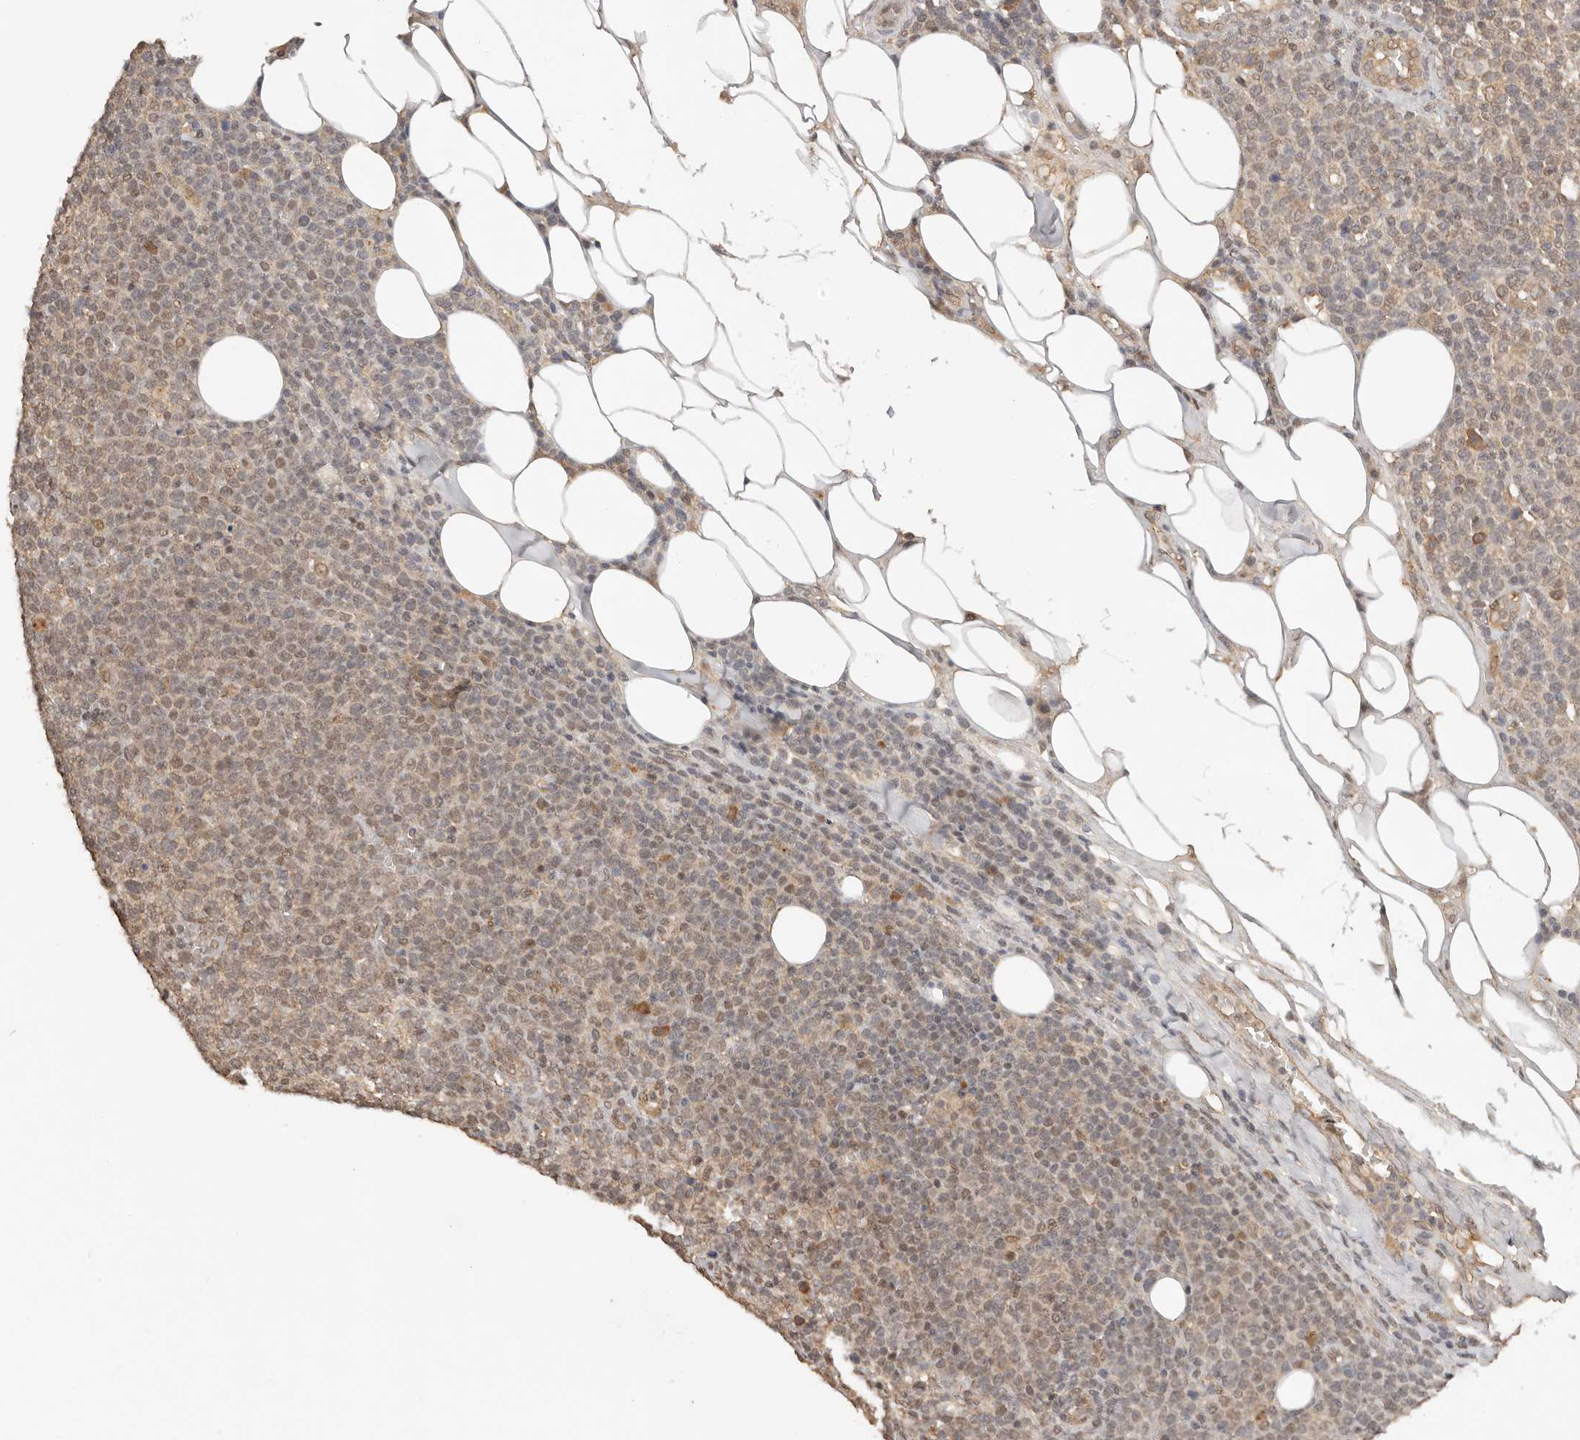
{"staining": {"intensity": "weak", "quantity": "25%-75%", "location": "cytoplasmic/membranous,nuclear"}, "tissue": "lymphoma", "cell_type": "Tumor cells", "image_type": "cancer", "snomed": [{"axis": "morphology", "description": "Malignant lymphoma, non-Hodgkin's type, High grade"}, {"axis": "topography", "description": "Lymph node"}], "caption": "This is an image of immunohistochemistry staining of lymphoma, which shows weak expression in the cytoplasmic/membranous and nuclear of tumor cells.", "gene": "SEC14L1", "patient": {"sex": "male", "age": 61}}